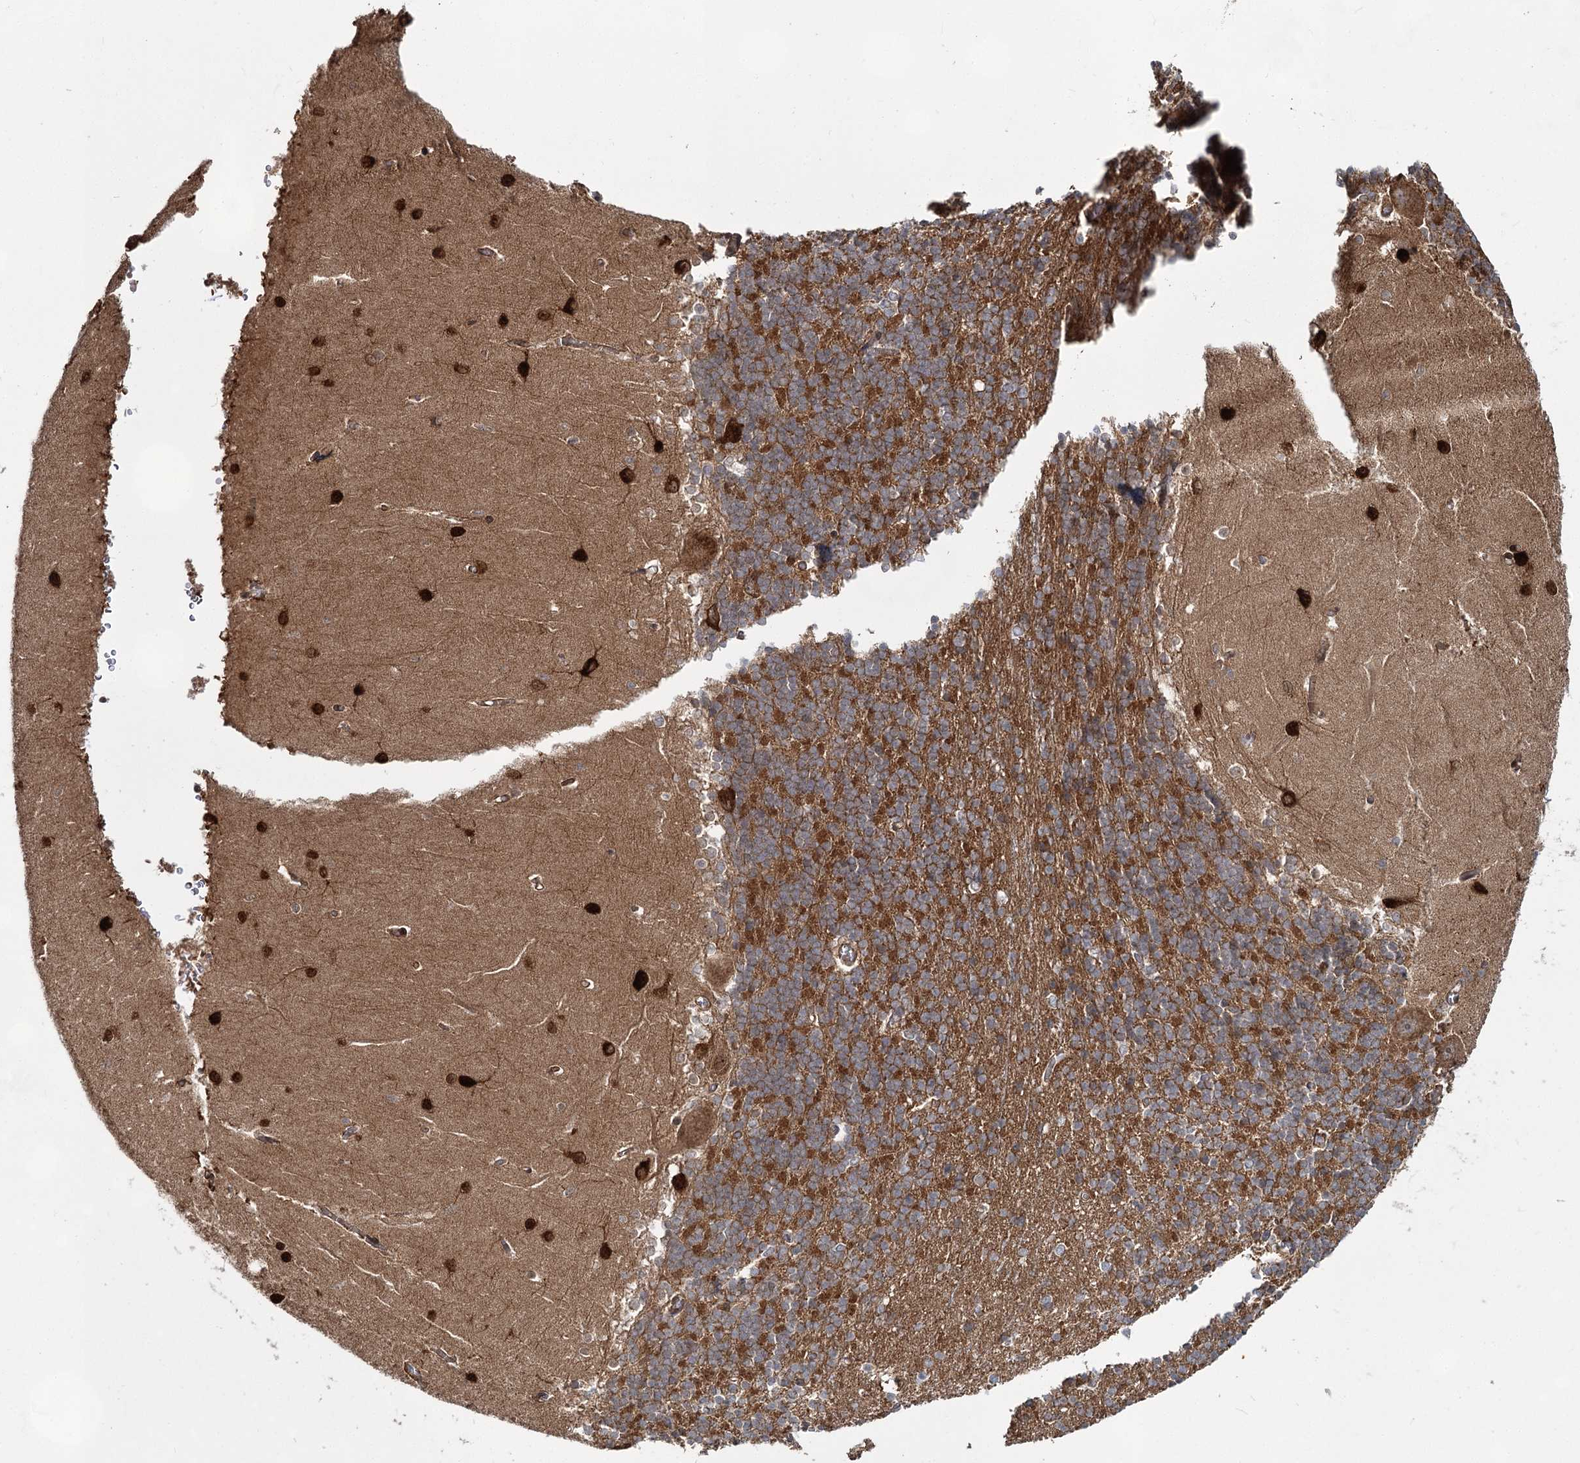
{"staining": {"intensity": "strong", "quantity": "25%-75%", "location": "cytoplasmic/membranous"}, "tissue": "cerebellum", "cell_type": "Cells in granular layer", "image_type": "normal", "snomed": [{"axis": "morphology", "description": "Normal tissue, NOS"}, {"axis": "topography", "description": "Cerebellum"}], "caption": "Immunohistochemistry image of normal human cerebellum stained for a protein (brown), which displays high levels of strong cytoplasmic/membranous positivity in approximately 25%-75% of cells in granular layer.", "gene": "IQSEC1", "patient": {"sex": "male", "age": 37}}